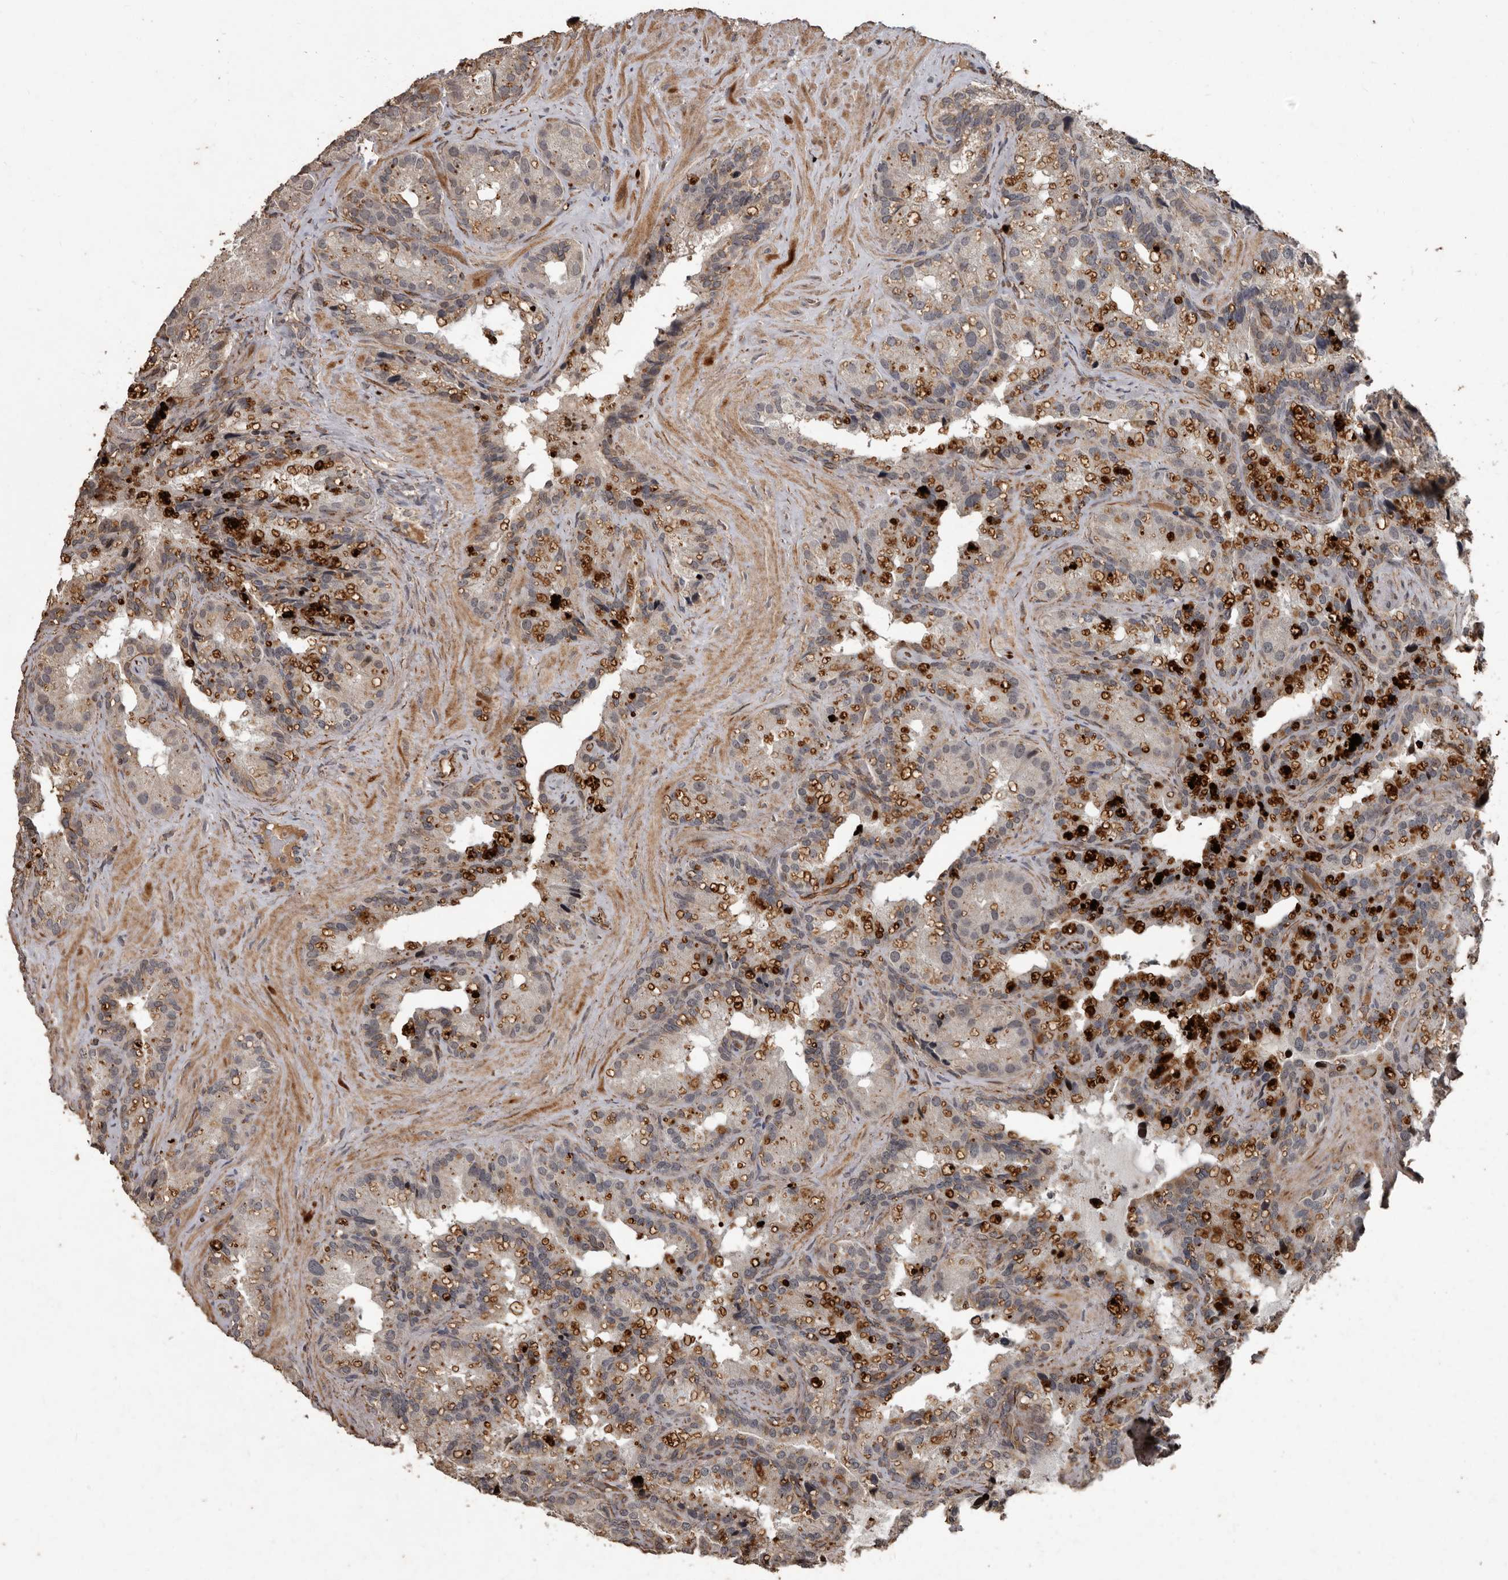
{"staining": {"intensity": "moderate", "quantity": "25%-75%", "location": "cytoplasmic/membranous"}, "tissue": "seminal vesicle", "cell_type": "Glandular cells", "image_type": "normal", "snomed": [{"axis": "morphology", "description": "Normal tissue, NOS"}, {"axis": "topography", "description": "Prostate"}, {"axis": "topography", "description": "Seminal veicle"}], "caption": "Protein staining by IHC reveals moderate cytoplasmic/membranous staining in approximately 25%-75% of glandular cells in benign seminal vesicle.", "gene": "BRAT1", "patient": {"sex": "male", "age": 68}}